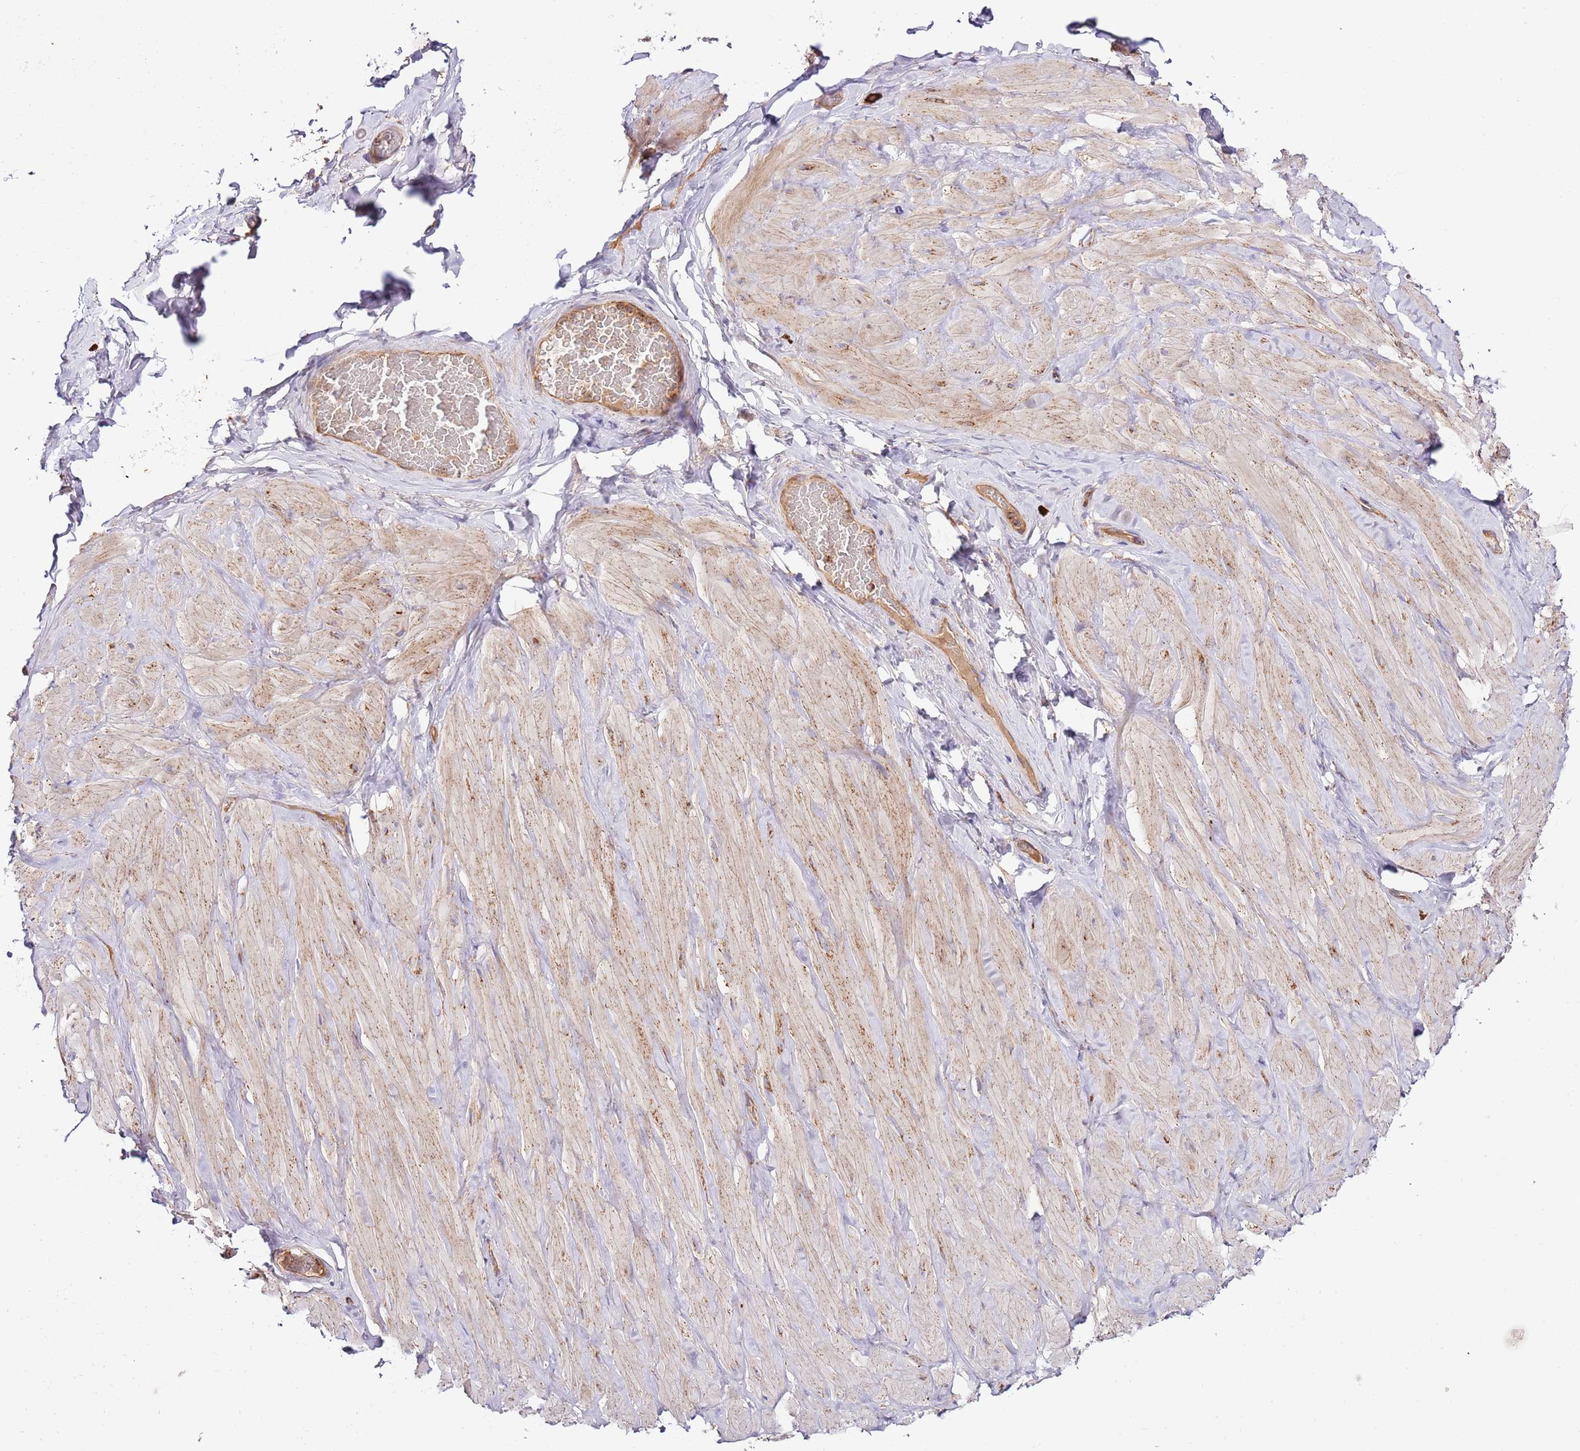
{"staining": {"intensity": "negative", "quantity": "none", "location": "none"}, "tissue": "soft tissue", "cell_type": "Fibroblasts", "image_type": "normal", "snomed": [{"axis": "morphology", "description": "Normal tissue, NOS"}, {"axis": "topography", "description": "Soft tissue"}, {"axis": "topography", "description": "Vascular tissue"}], "caption": "DAB immunohistochemical staining of unremarkable soft tissue exhibits no significant positivity in fibroblasts.", "gene": "DOCK6", "patient": {"sex": "male", "age": 41}}